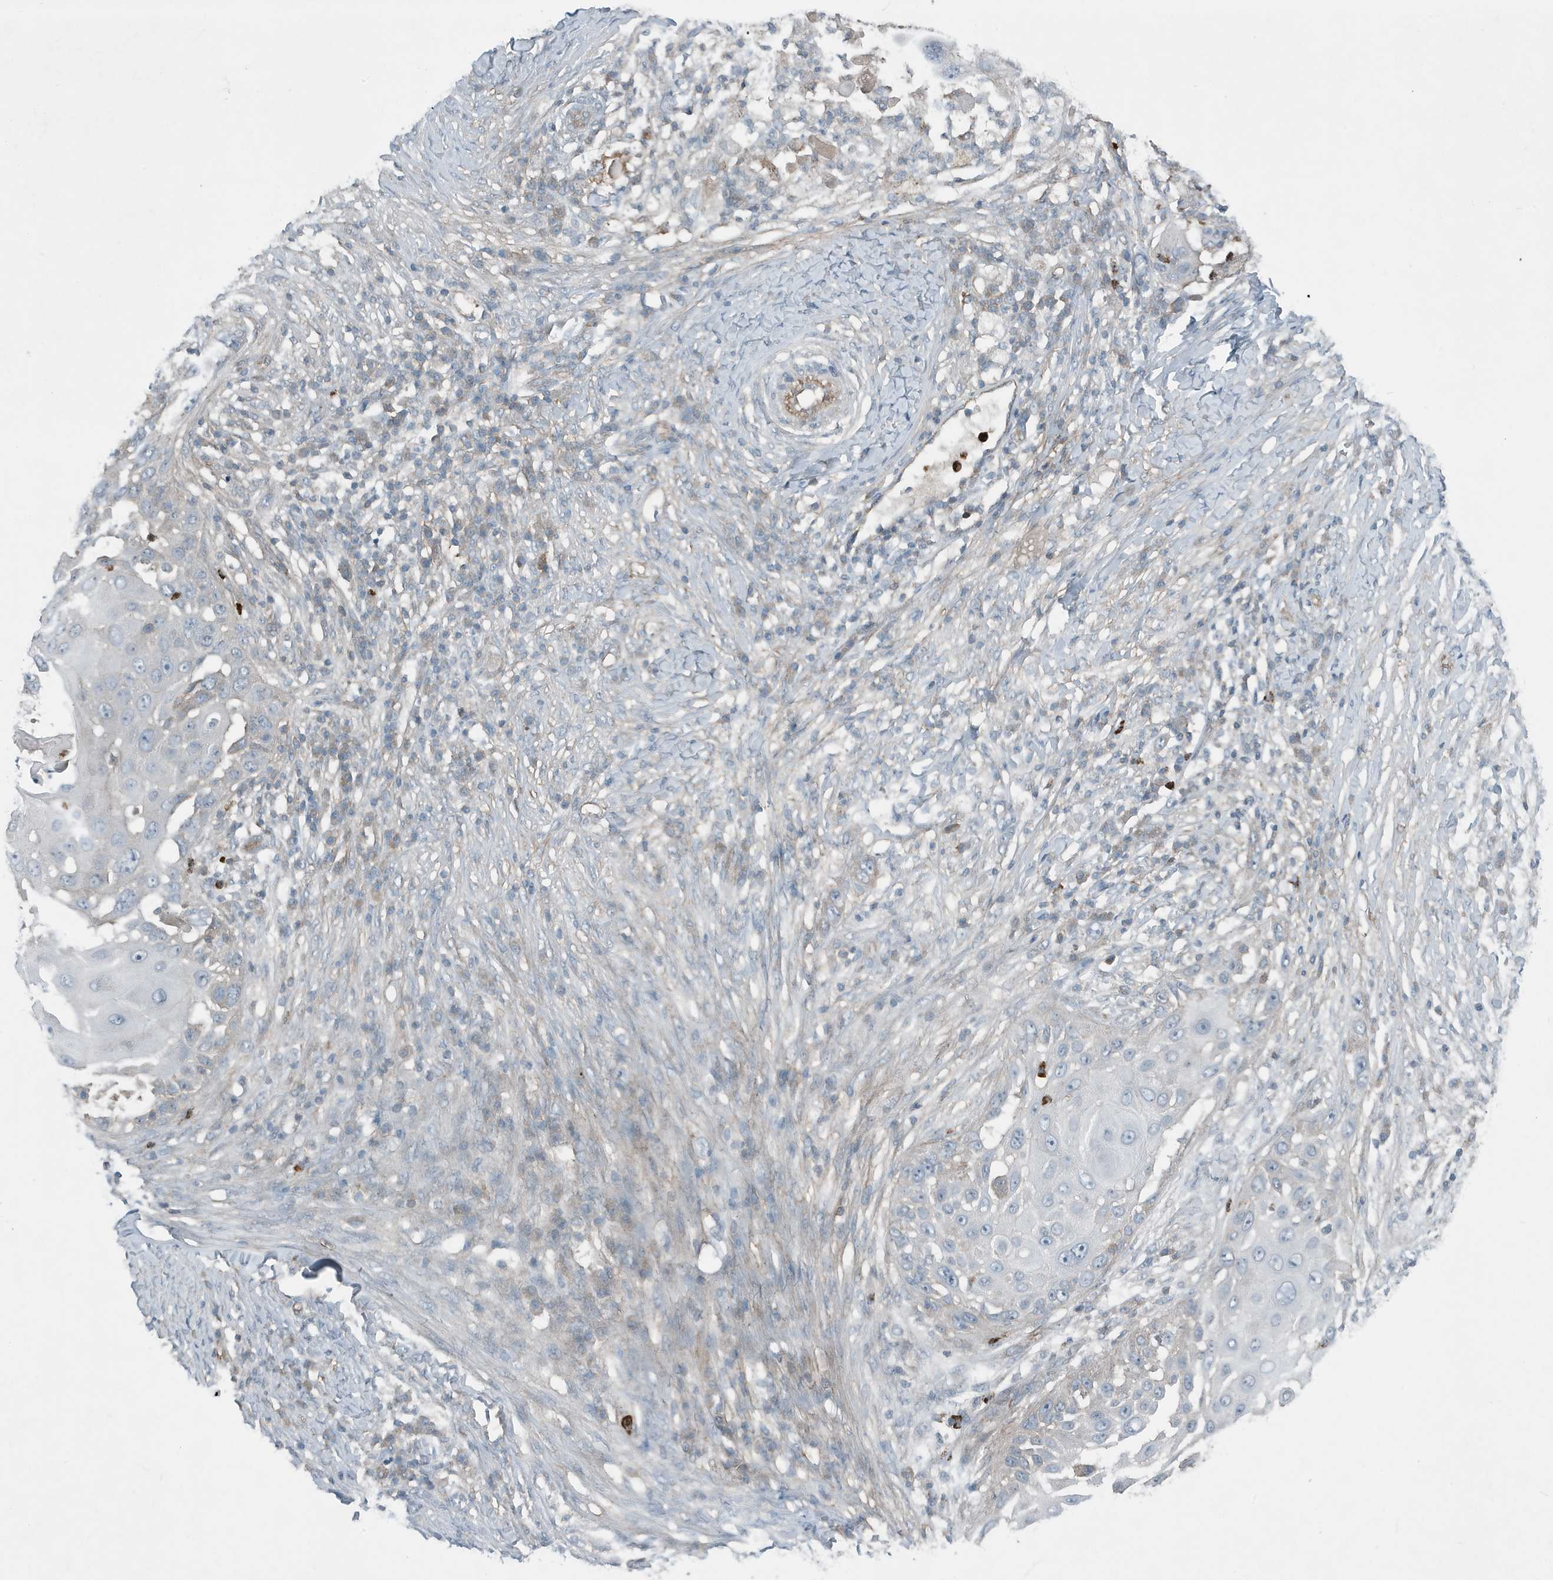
{"staining": {"intensity": "negative", "quantity": "none", "location": "none"}, "tissue": "skin cancer", "cell_type": "Tumor cells", "image_type": "cancer", "snomed": [{"axis": "morphology", "description": "Squamous cell carcinoma, NOS"}, {"axis": "topography", "description": "Skin"}], "caption": "The immunohistochemistry micrograph has no significant positivity in tumor cells of skin squamous cell carcinoma tissue.", "gene": "DAPP1", "patient": {"sex": "female", "age": 44}}